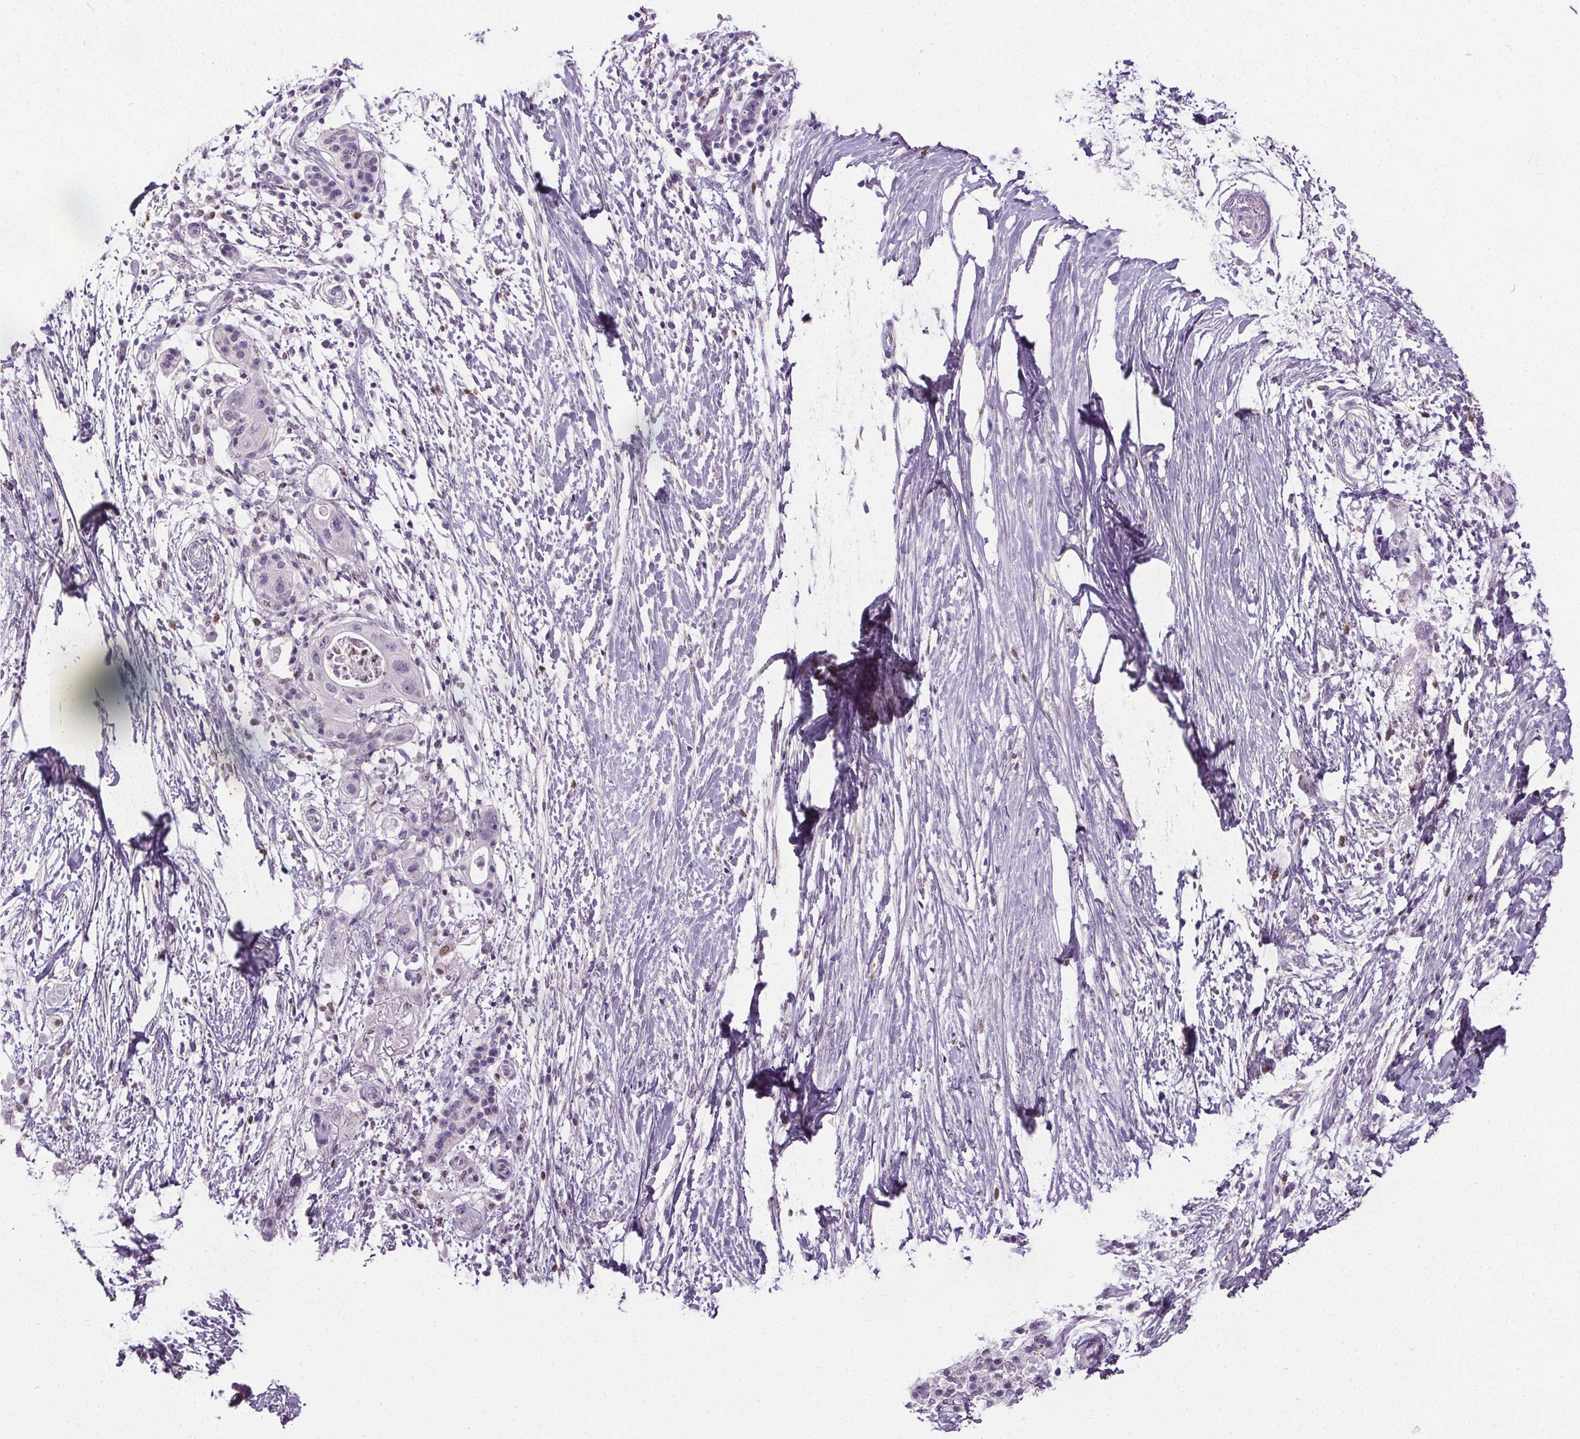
{"staining": {"intensity": "negative", "quantity": "none", "location": "none"}, "tissue": "pancreatic cancer", "cell_type": "Tumor cells", "image_type": "cancer", "snomed": [{"axis": "morphology", "description": "Adenocarcinoma, NOS"}, {"axis": "topography", "description": "Pancreas"}], "caption": "The micrograph displays no staining of tumor cells in pancreatic cancer.", "gene": "TMEM240", "patient": {"sex": "female", "age": 72}}